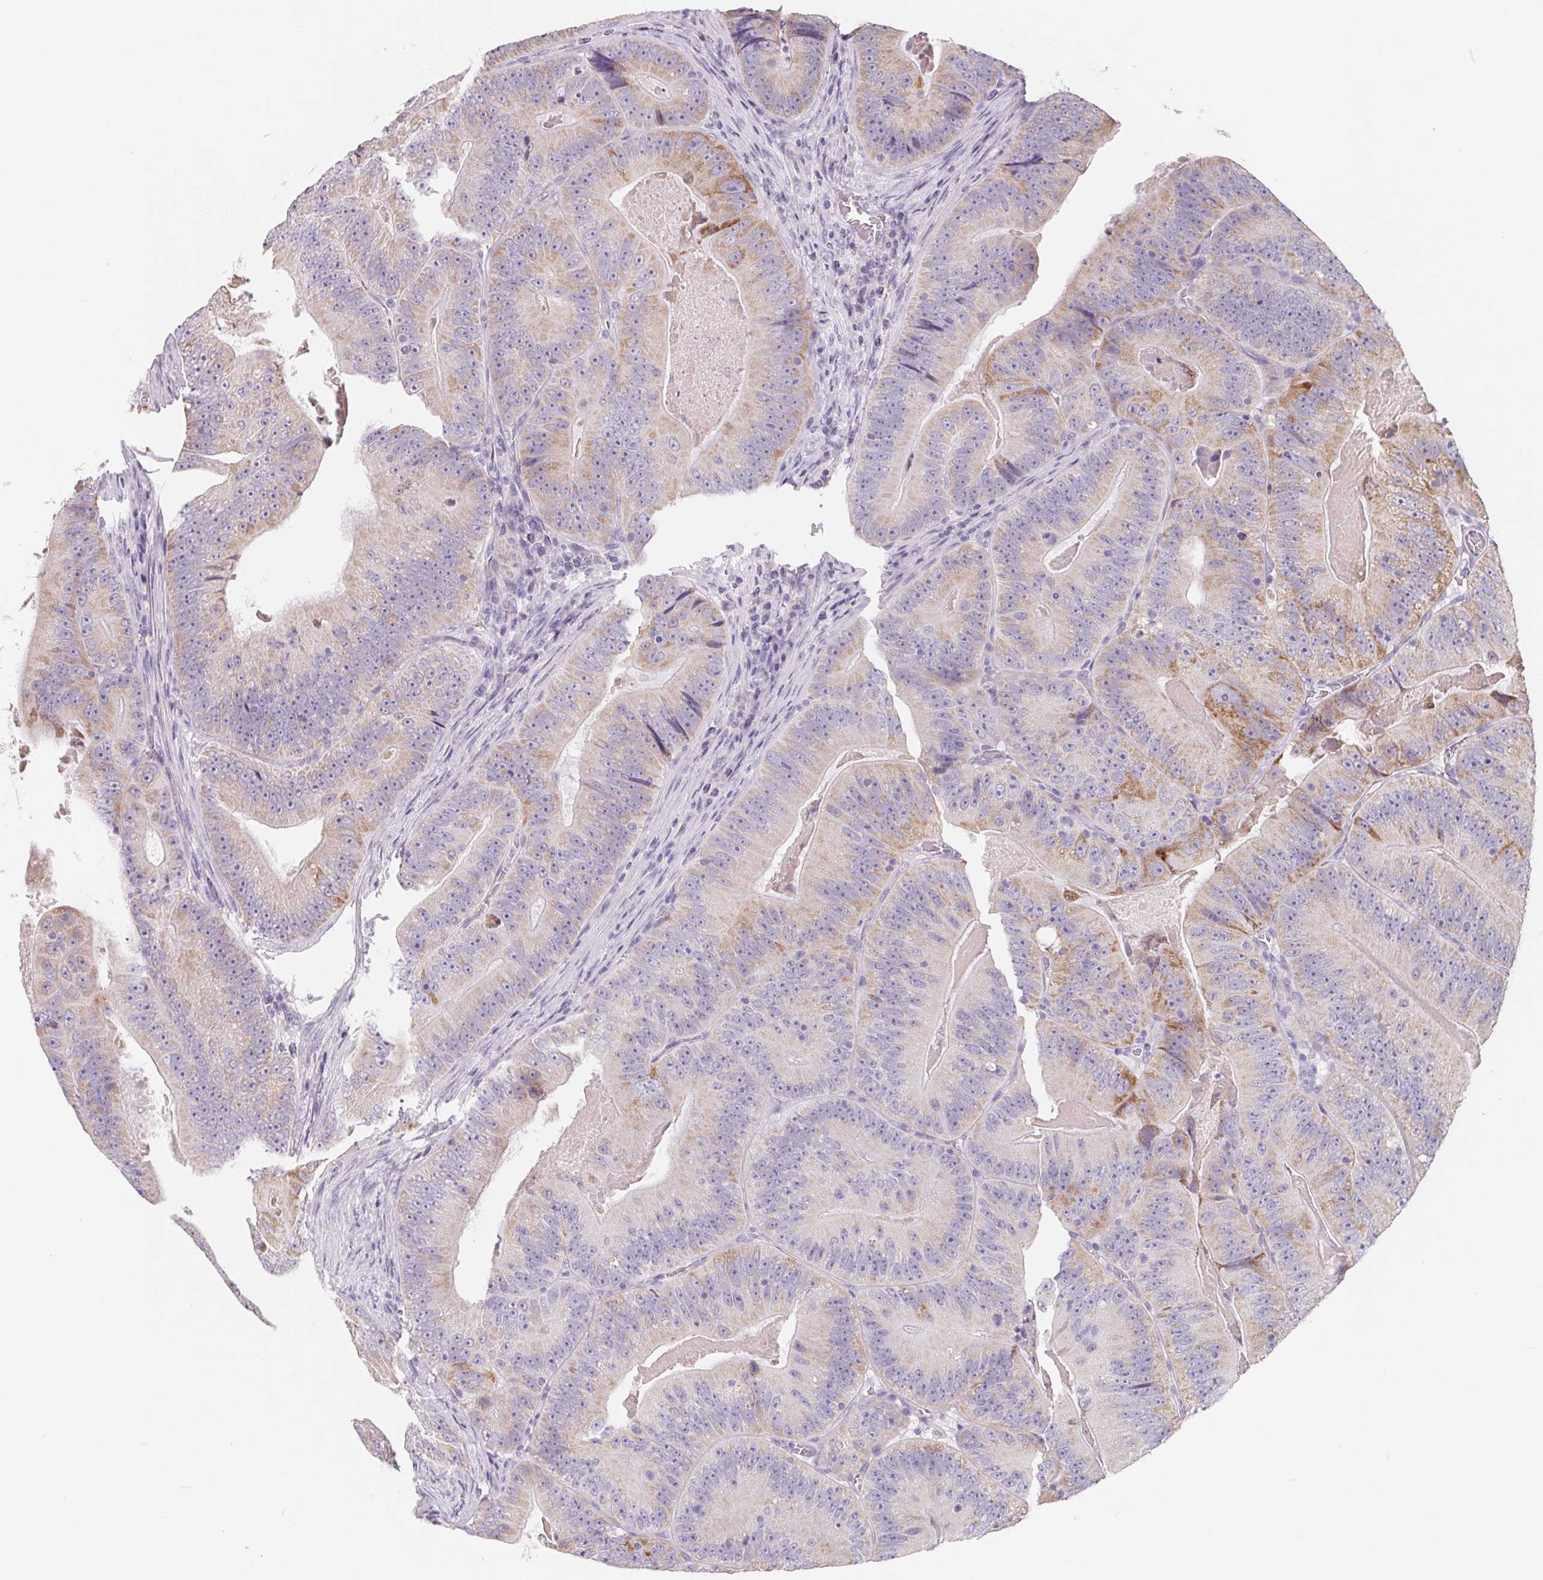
{"staining": {"intensity": "moderate", "quantity": "25%-75%", "location": "cytoplasmic/membranous"}, "tissue": "colorectal cancer", "cell_type": "Tumor cells", "image_type": "cancer", "snomed": [{"axis": "morphology", "description": "Adenocarcinoma, NOS"}, {"axis": "topography", "description": "Colon"}], "caption": "The immunohistochemical stain highlights moderate cytoplasmic/membranous positivity in tumor cells of adenocarcinoma (colorectal) tissue. The staining was performed using DAB (3,3'-diaminobenzidine), with brown indicating positive protein expression. Nuclei are stained blue with hematoxylin.", "gene": "FDX1", "patient": {"sex": "female", "age": 86}}